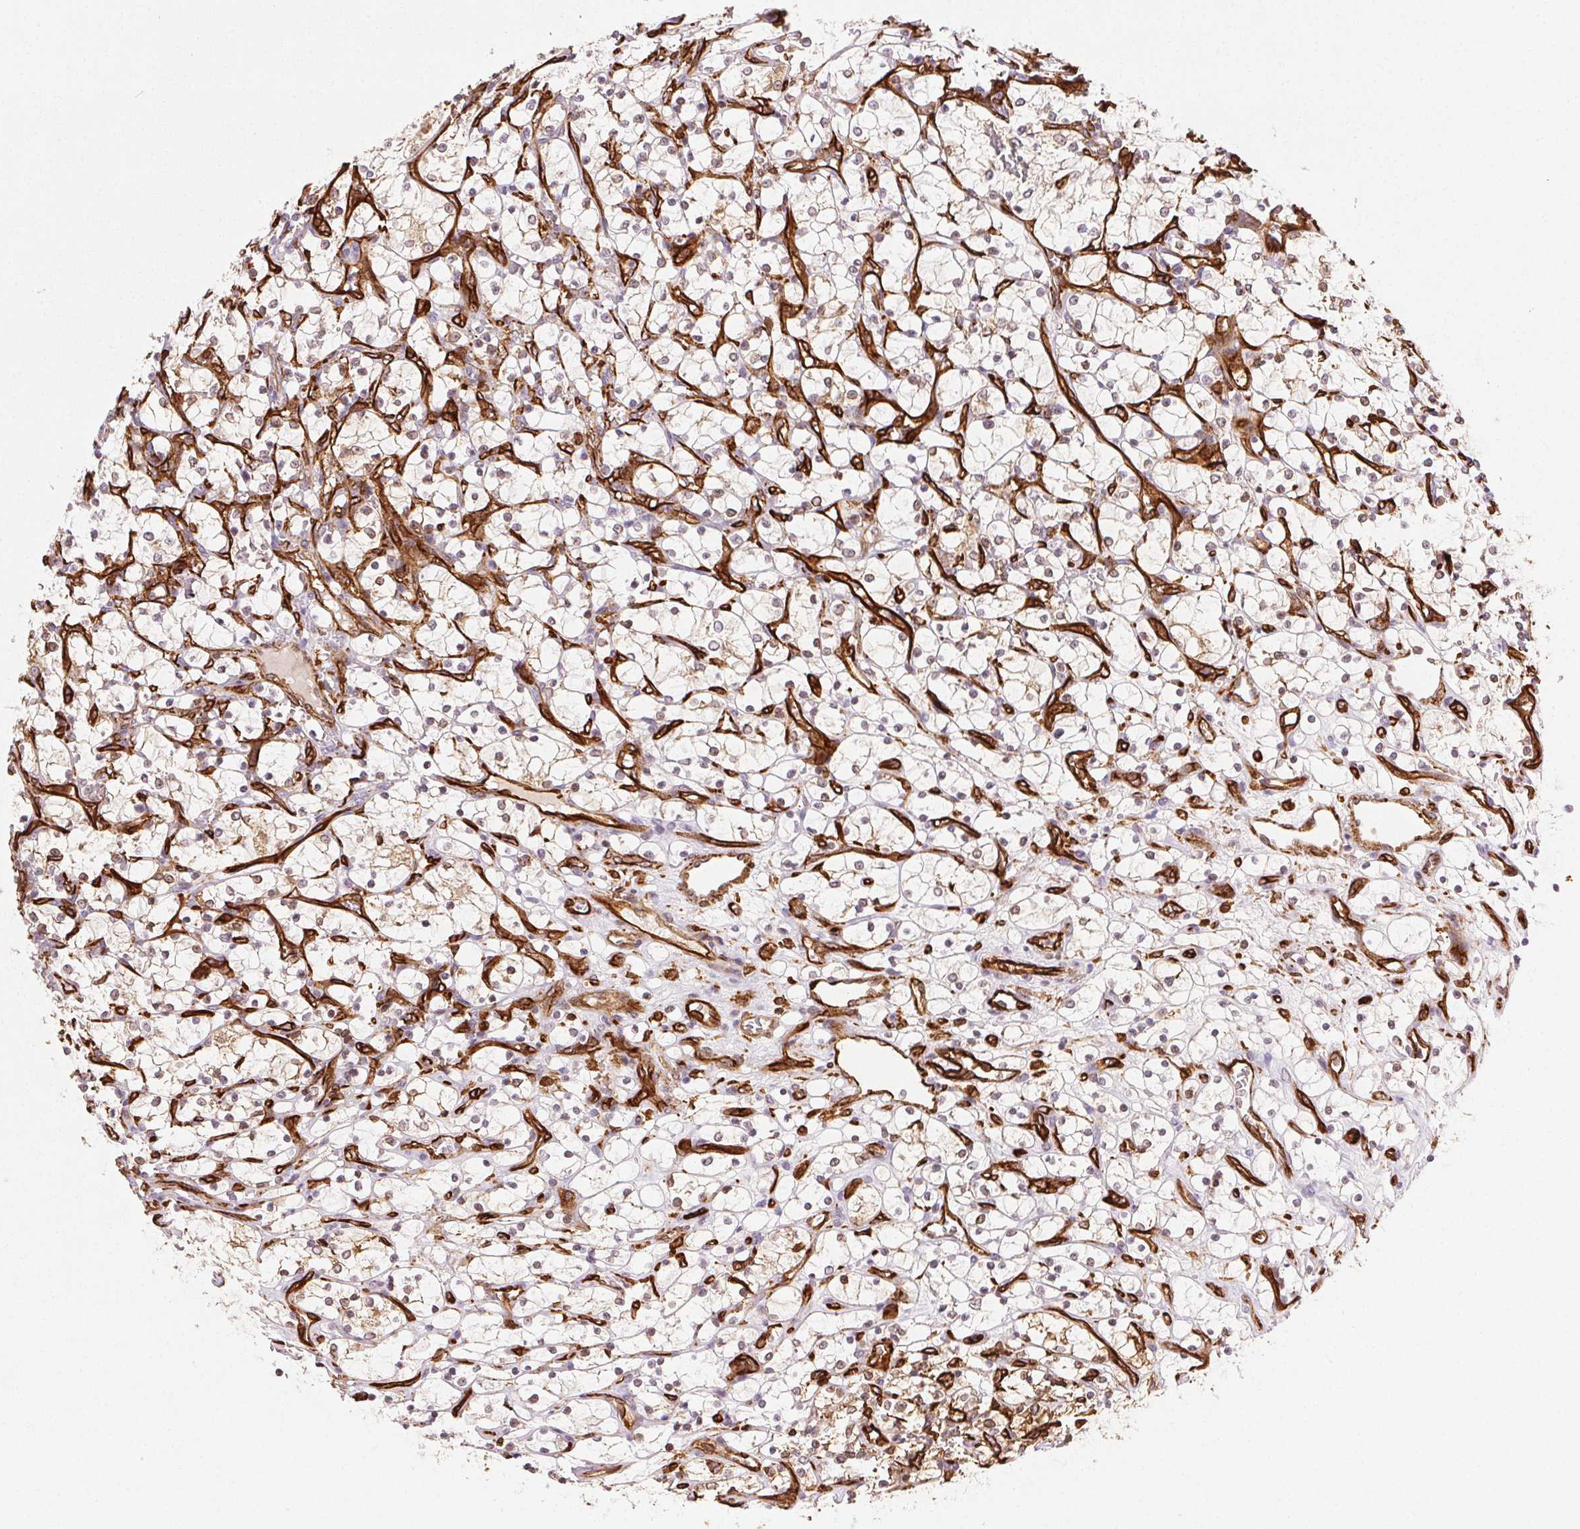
{"staining": {"intensity": "negative", "quantity": "none", "location": "none"}, "tissue": "renal cancer", "cell_type": "Tumor cells", "image_type": "cancer", "snomed": [{"axis": "morphology", "description": "Adenocarcinoma, NOS"}, {"axis": "topography", "description": "Kidney"}], "caption": "Immunohistochemistry photomicrograph of neoplastic tissue: adenocarcinoma (renal) stained with DAB (3,3'-diaminobenzidine) exhibits no significant protein staining in tumor cells. (DAB immunohistochemistry visualized using brightfield microscopy, high magnification).", "gene": "RNASET2", "patient": {"sex": "female", "age": 69}}